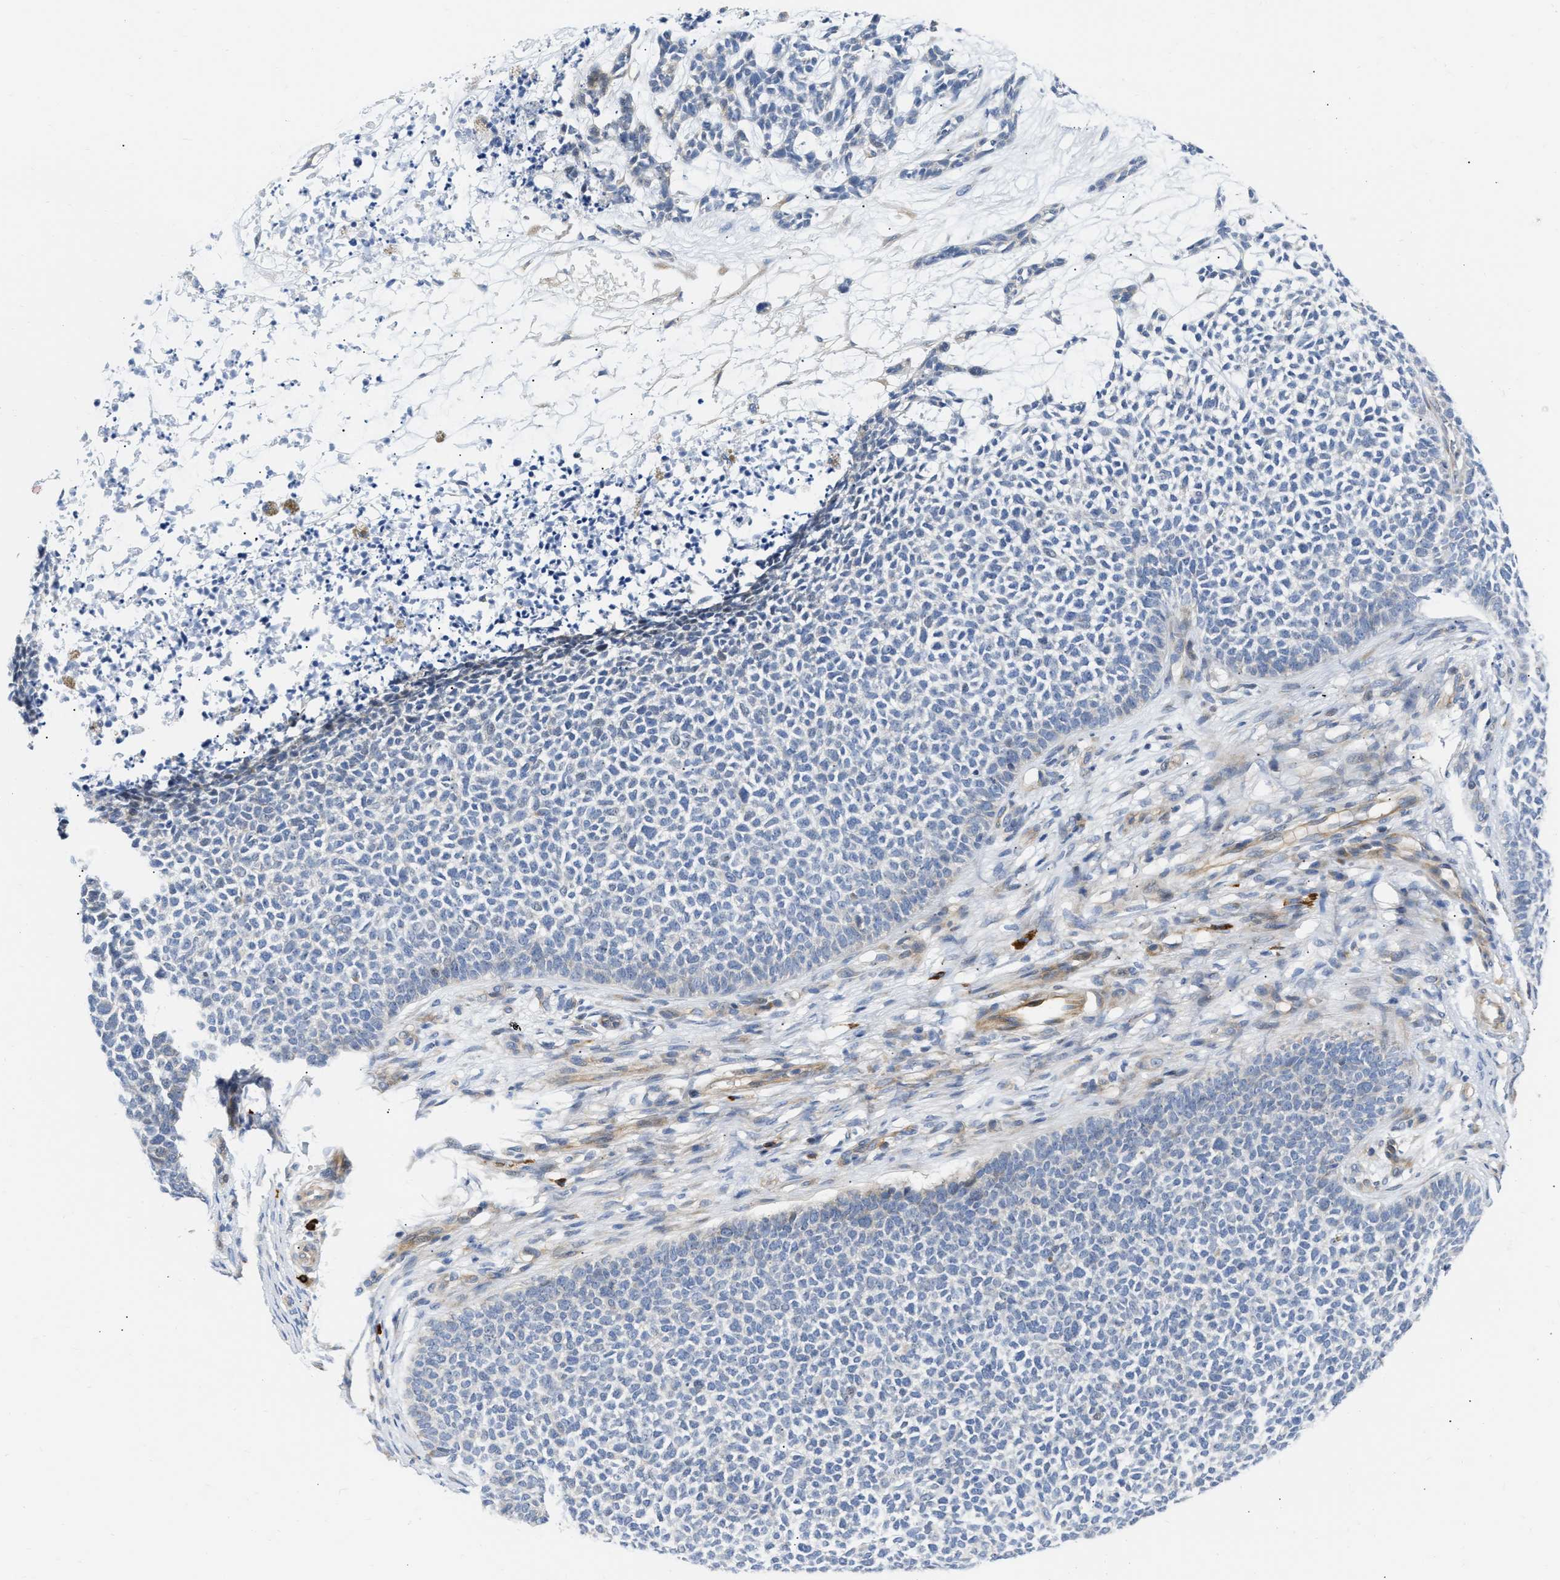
{"staining": {"intensity": "negative", "quantity": "none", "location": "none"}, "tissue": "skin cancer", "cell_type": "Tumor cells", "image_type": "cancer", "snomed": [{"axis": "morphology", "description": "Basal cell carcinoma"}, {"axis": "topography", "description": "Skin"}], "caption": "Skin cancer was stained to show a protein in brown. There is no significant expression in tumor cells. (DAB IHC visualized using brightfield microscopy, high magnification).", "gene": "FHL1", "patient": {"sex": "female", "age": 84}}